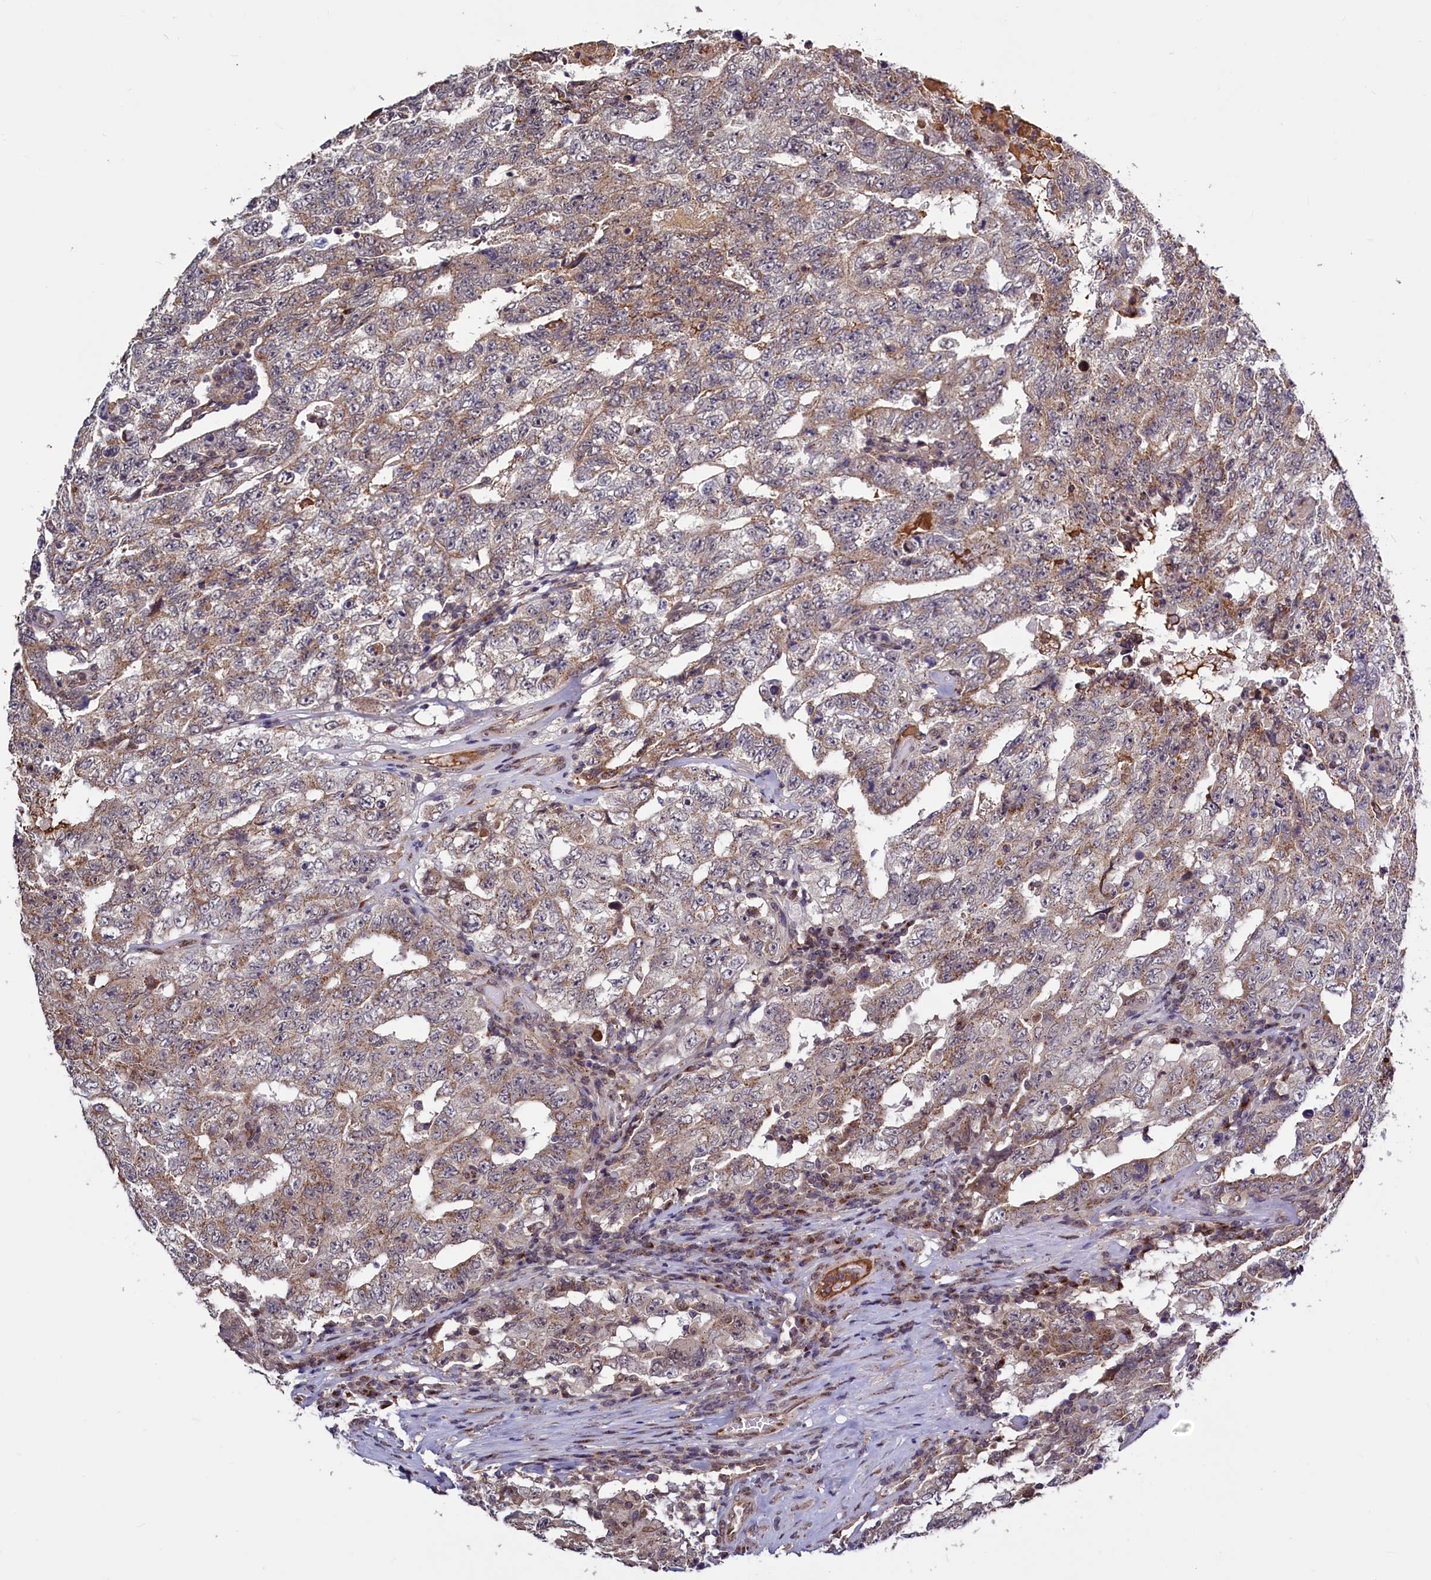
{"staining": {"intensity": "weak", "quantity": "25%-75%", "location": "cytoplasmic/membranous"}, "tissue": "testis cancer", "cell_type": "Tumor cells", "image_type": "cancer", "snomed": [{"axis": "morphology", "description": "Carcinoma, Embryonal, NOS"}, {"axis": "topography", "description": "Testis"}], "caption": "Immunohistochemical staining of human testis embryonal carcinoma reveals low levels of weak cytoplasmic/membranous protein positivity in approximately 25%-75% of tumor cells. The protein is stained brown, and the nuclei are stained in blue (DAB (3,3'-diaminobenzidine) IHC with brightfield microscopy, high magnification).", "gene": "SEC24C", "patient": {"sex": "male", "age": 26}}